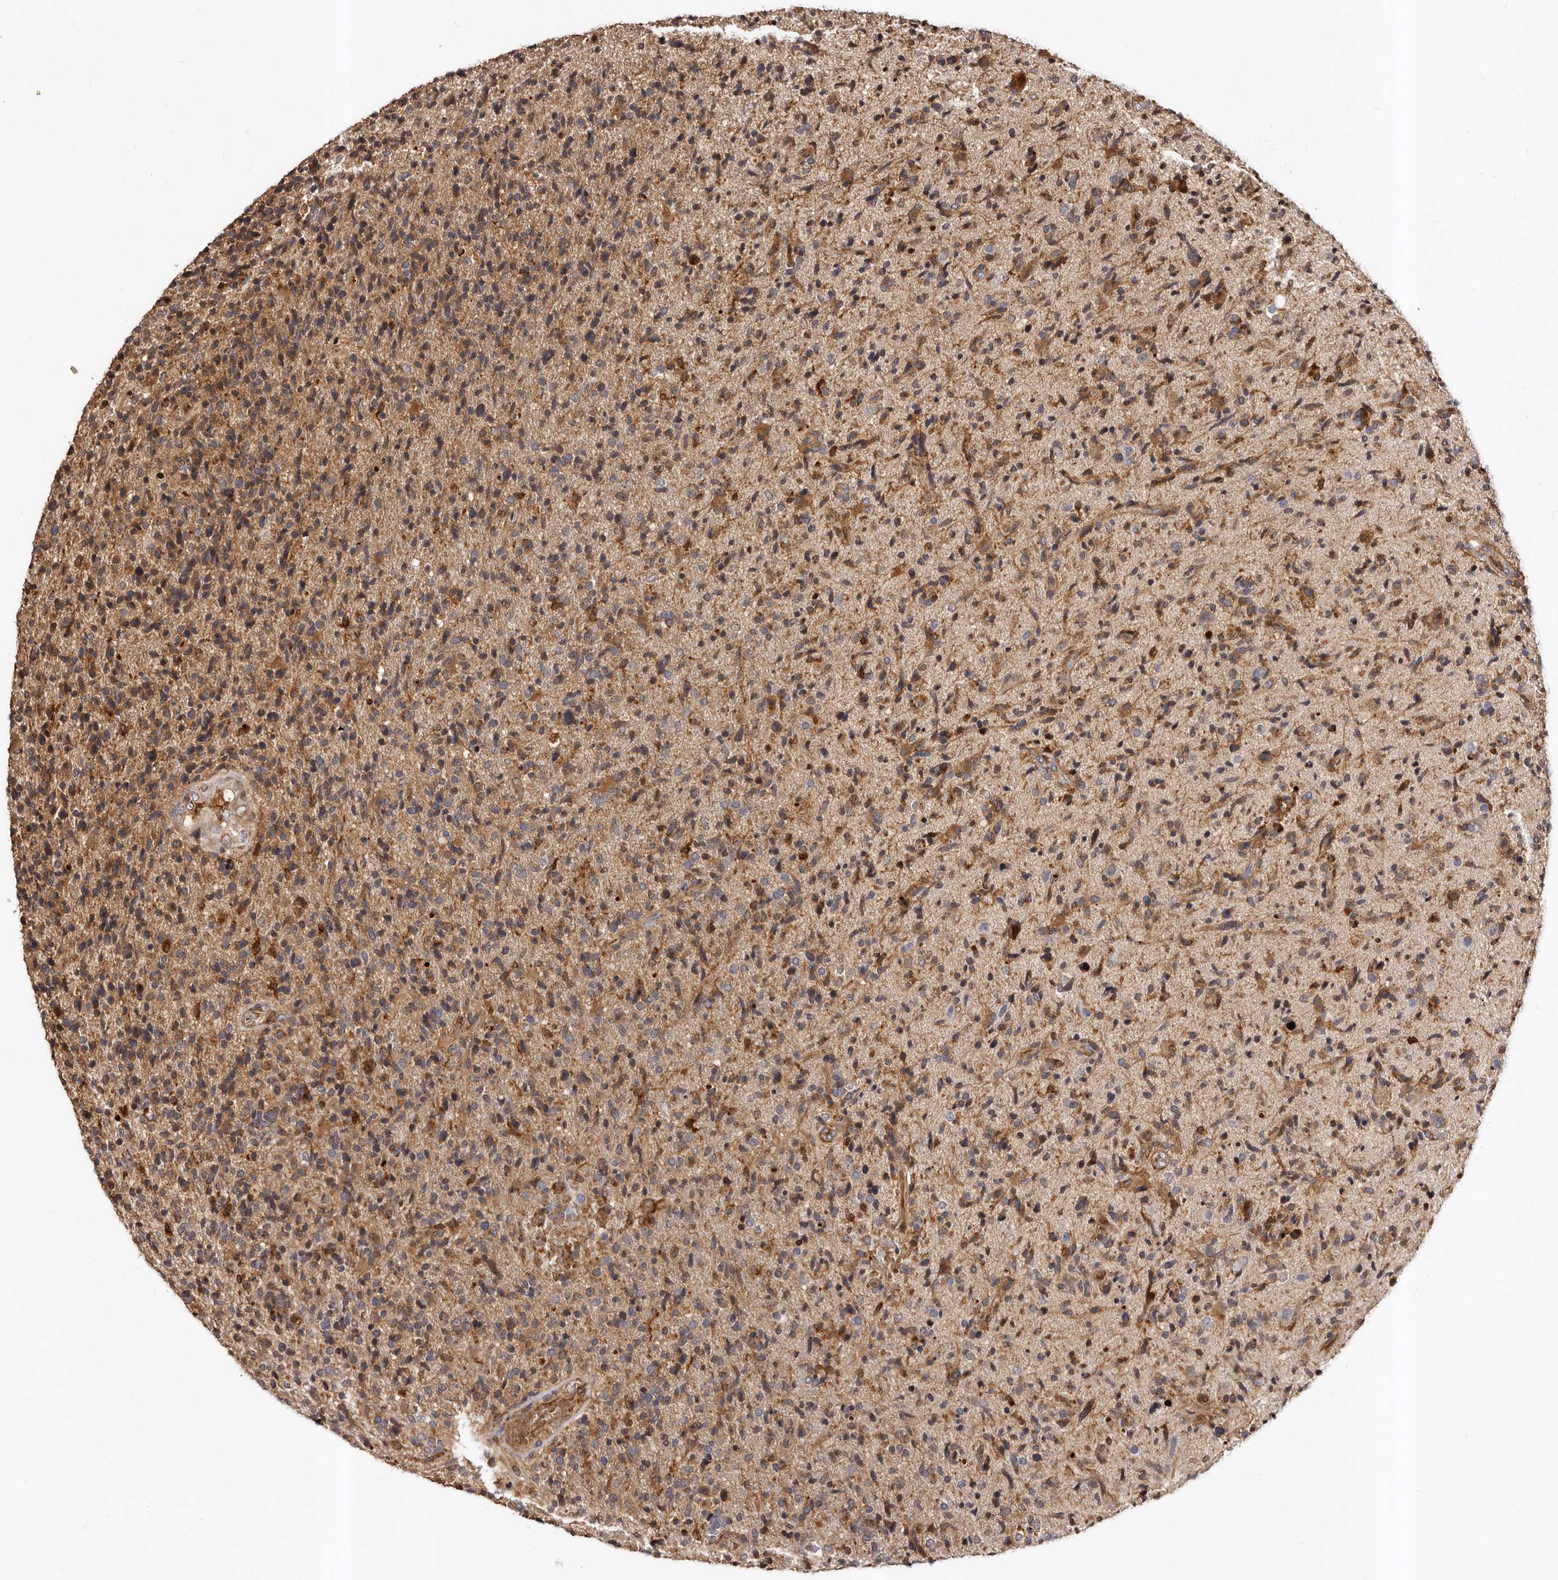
{"staining": {"intensity": "moderate", "quantity": "25%-75%", "location": "cytoplasmic/membranous"}, "tissue": "glioma", "cell_type": "Tumor cells", "image_type": "cancer", "snomed": [{"axis": "morphology", "description": "Glioma, malignant, High grade"}, {"axis": "topography", "description": "Brain"}], "caption": "Glioma tissue demonstrates moderate cytoplasmic/membranous staining in approximately 25%-75% of tumor cells, visualized by immunohistochemistry.", "gene": "BAX", "patient": {"sex": "male", "age": 72}}